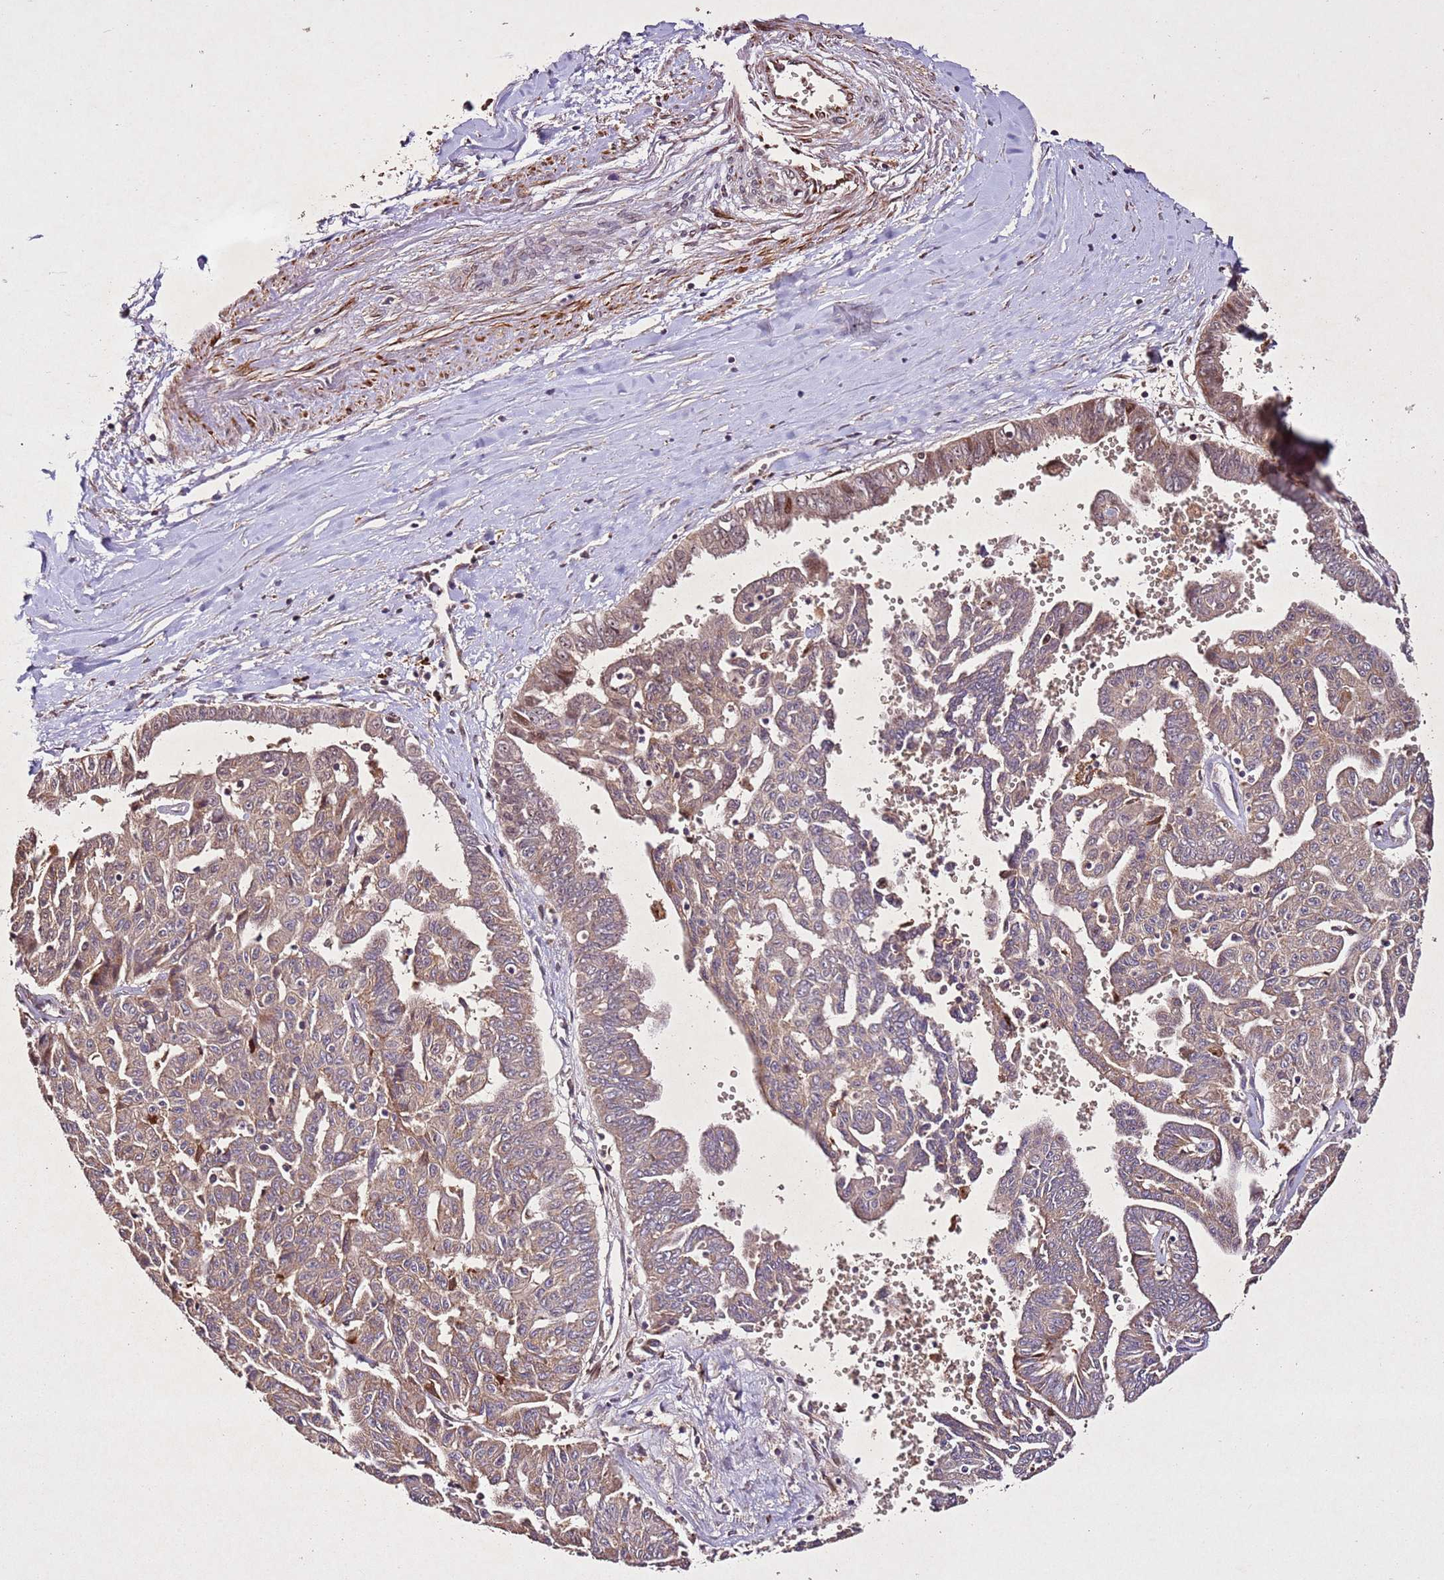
{"staining": {"intensity": "moderate", "quantity": ">75%", "location": "cytoplasmic/membranous"}, "tissue": "liver cancer", "cell_type": "Tumor cells", "image_type": "cancer", "snomed": [{"axis": "morphology", "description": "Cholangiocarcinoma"}, {"axis": "topography", "description": "Liver"}], "caption": "Immunohistochemistry (DAB) staining of liver cancer (cholangiocarcinoma) demonstrates moderate cytoplasmic/membranous protein positivity in about >75% of tumor cells.", "gene": "PTMA", "patient": {"sex": "female", "age": 77}}